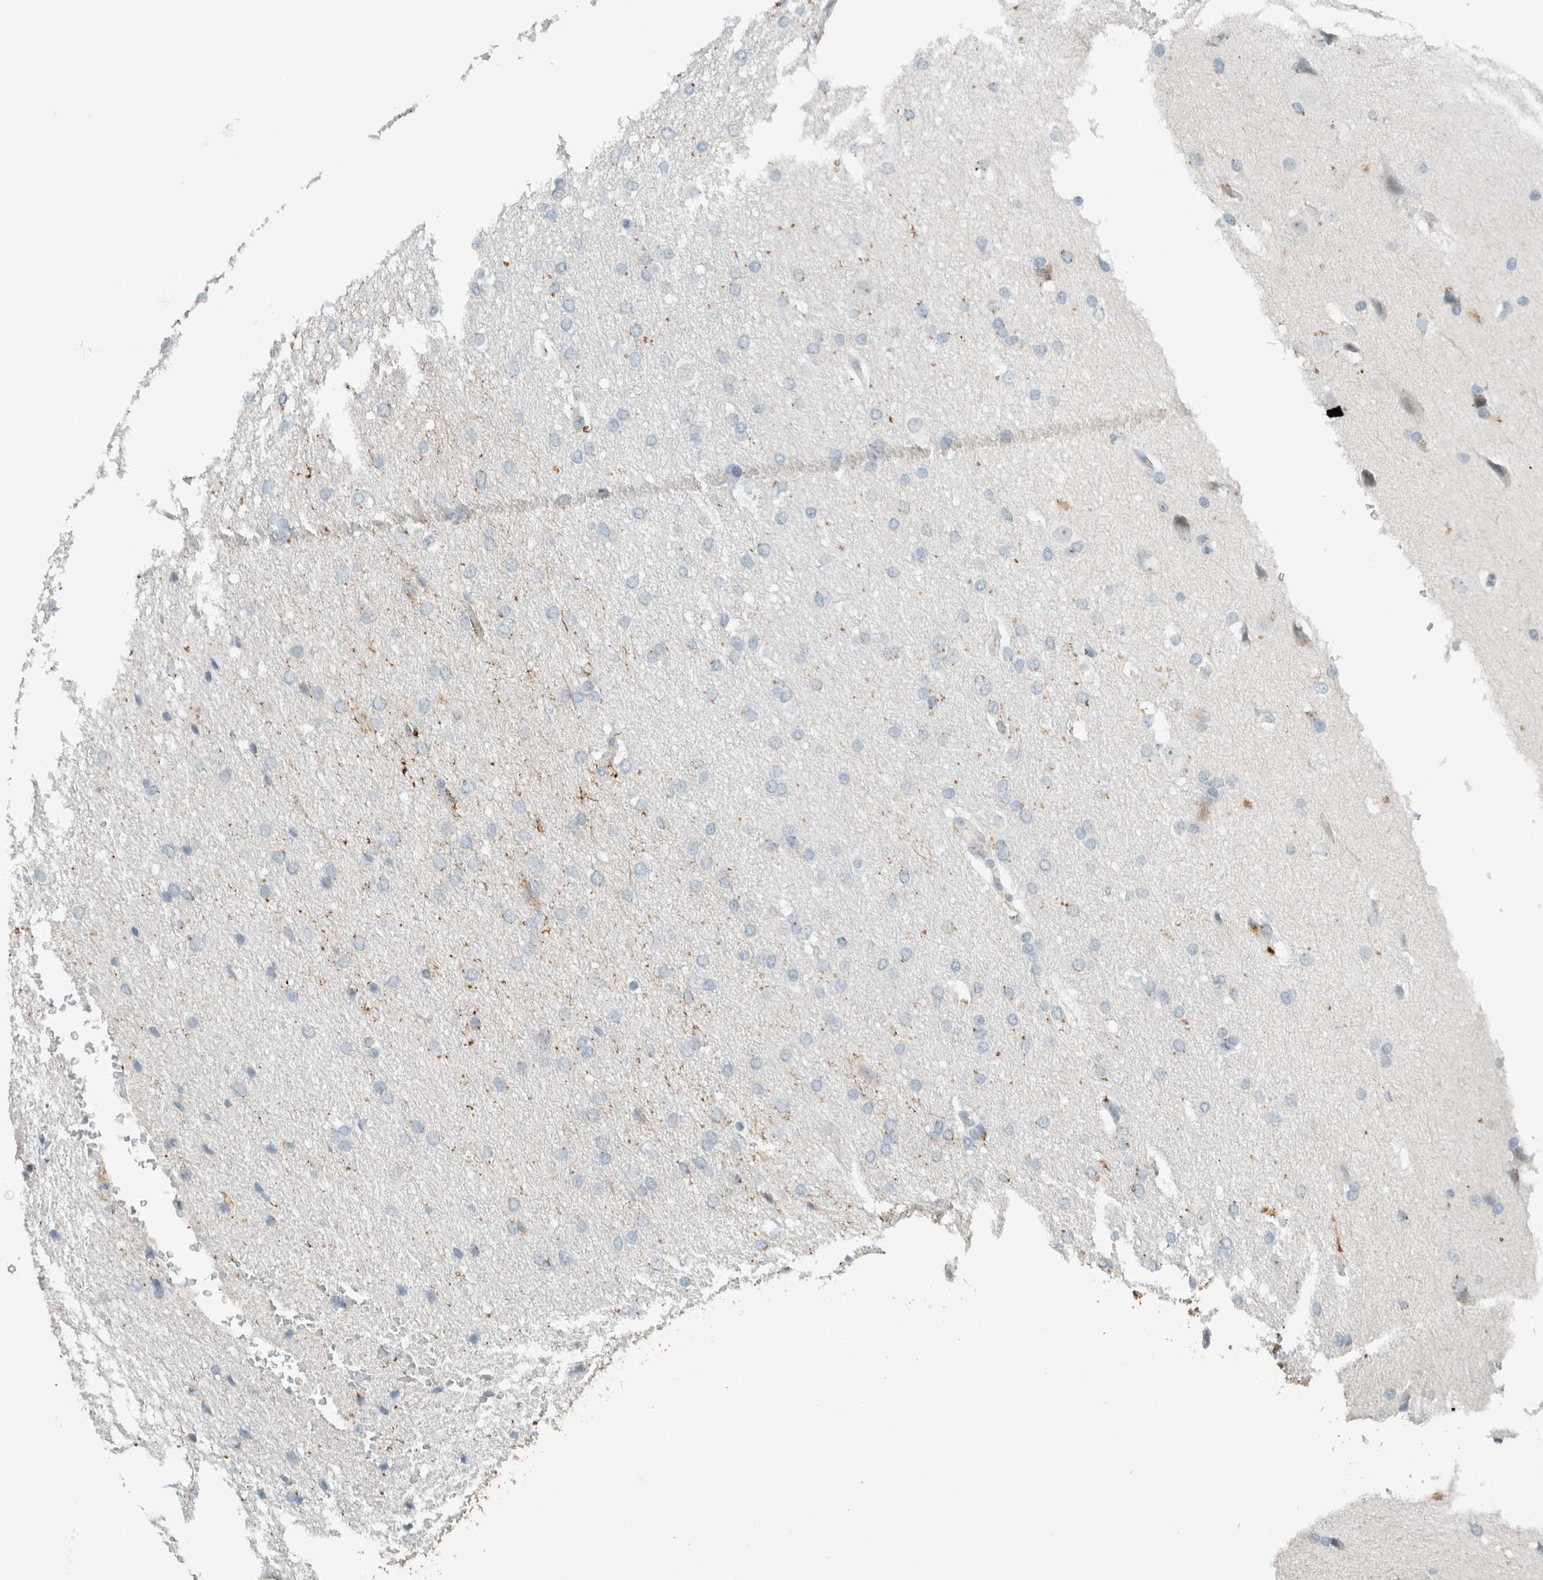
{"staining": {"intensity": "negative", "quantity": "none", "location": "none"}, "tissue": "glioma", "cell_type": "Tumor cells", "image_type": "cancer", "snomed": [{"axis": "morphology", "description": "Glioma, malignant, Low grade"}, {"axis": "topography", "description": "Brain"}], "caption": "Glioma stained for a protein using IHC exhibits no expression tumor cells.", "gene": "CERCAM", "patient": {"sex": "female", "age": 37}}